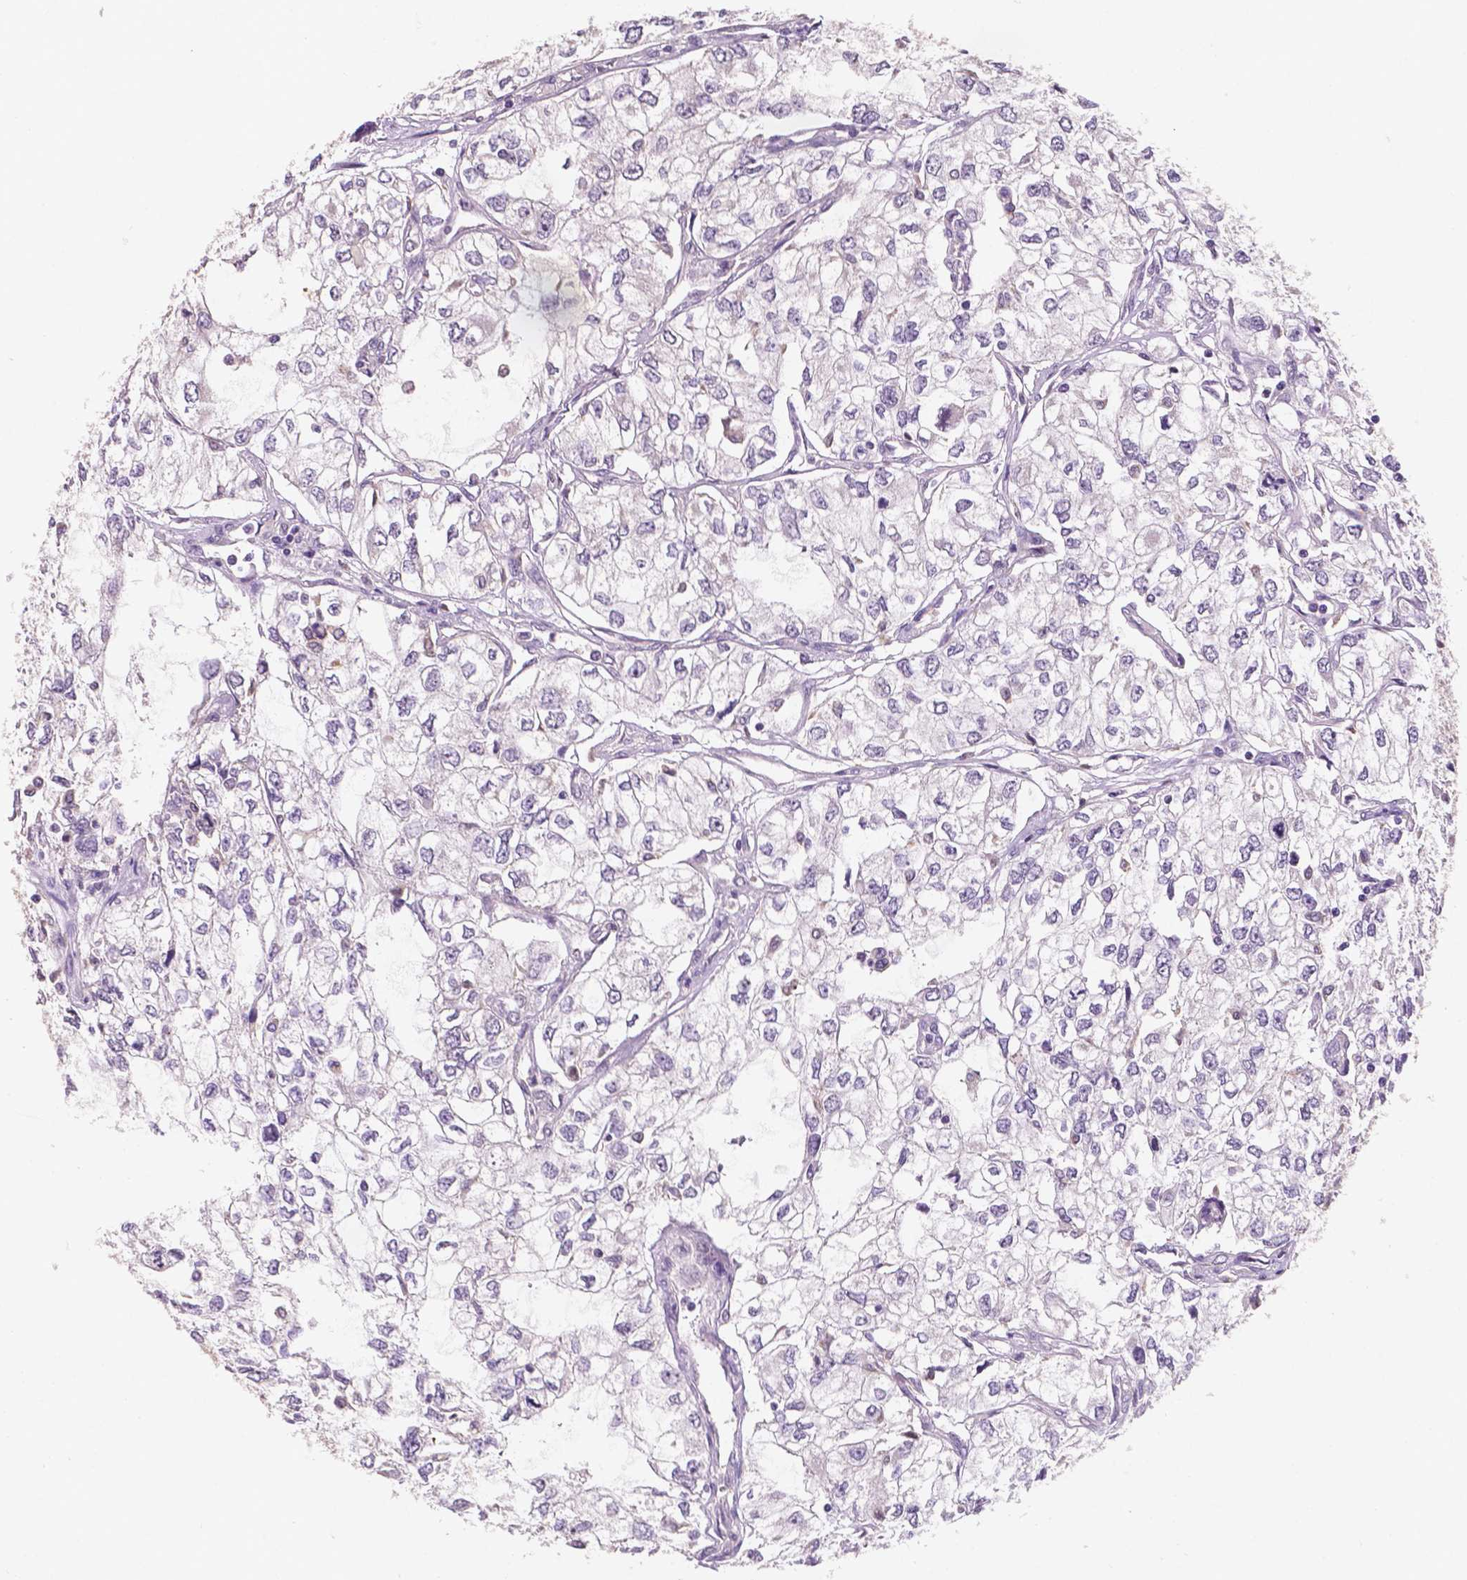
{"staining": {"intensity": "negative", "quantity": "none", "location": "none"}, "tissue": "renal cancer", "cell_type": "Tumor cells", "image_type": "cancer", "snomed": [{"axis": "morphology", "description": "Adenocarcinoma, NOS"}, {"axis": "topography", "description": "Kidney"}], "caption": "Immunohistochemistry of renal cancer displays no staining in tumor cells. (Stains: DAB (3,3'-diaminobenzidine) immunohistochemistry with hematoxylin counter stain, Microscopy: brightfield microscopy at high magnification).", "gene": "GXYLT2", "patient": {"sex": "female", "age": 59}}